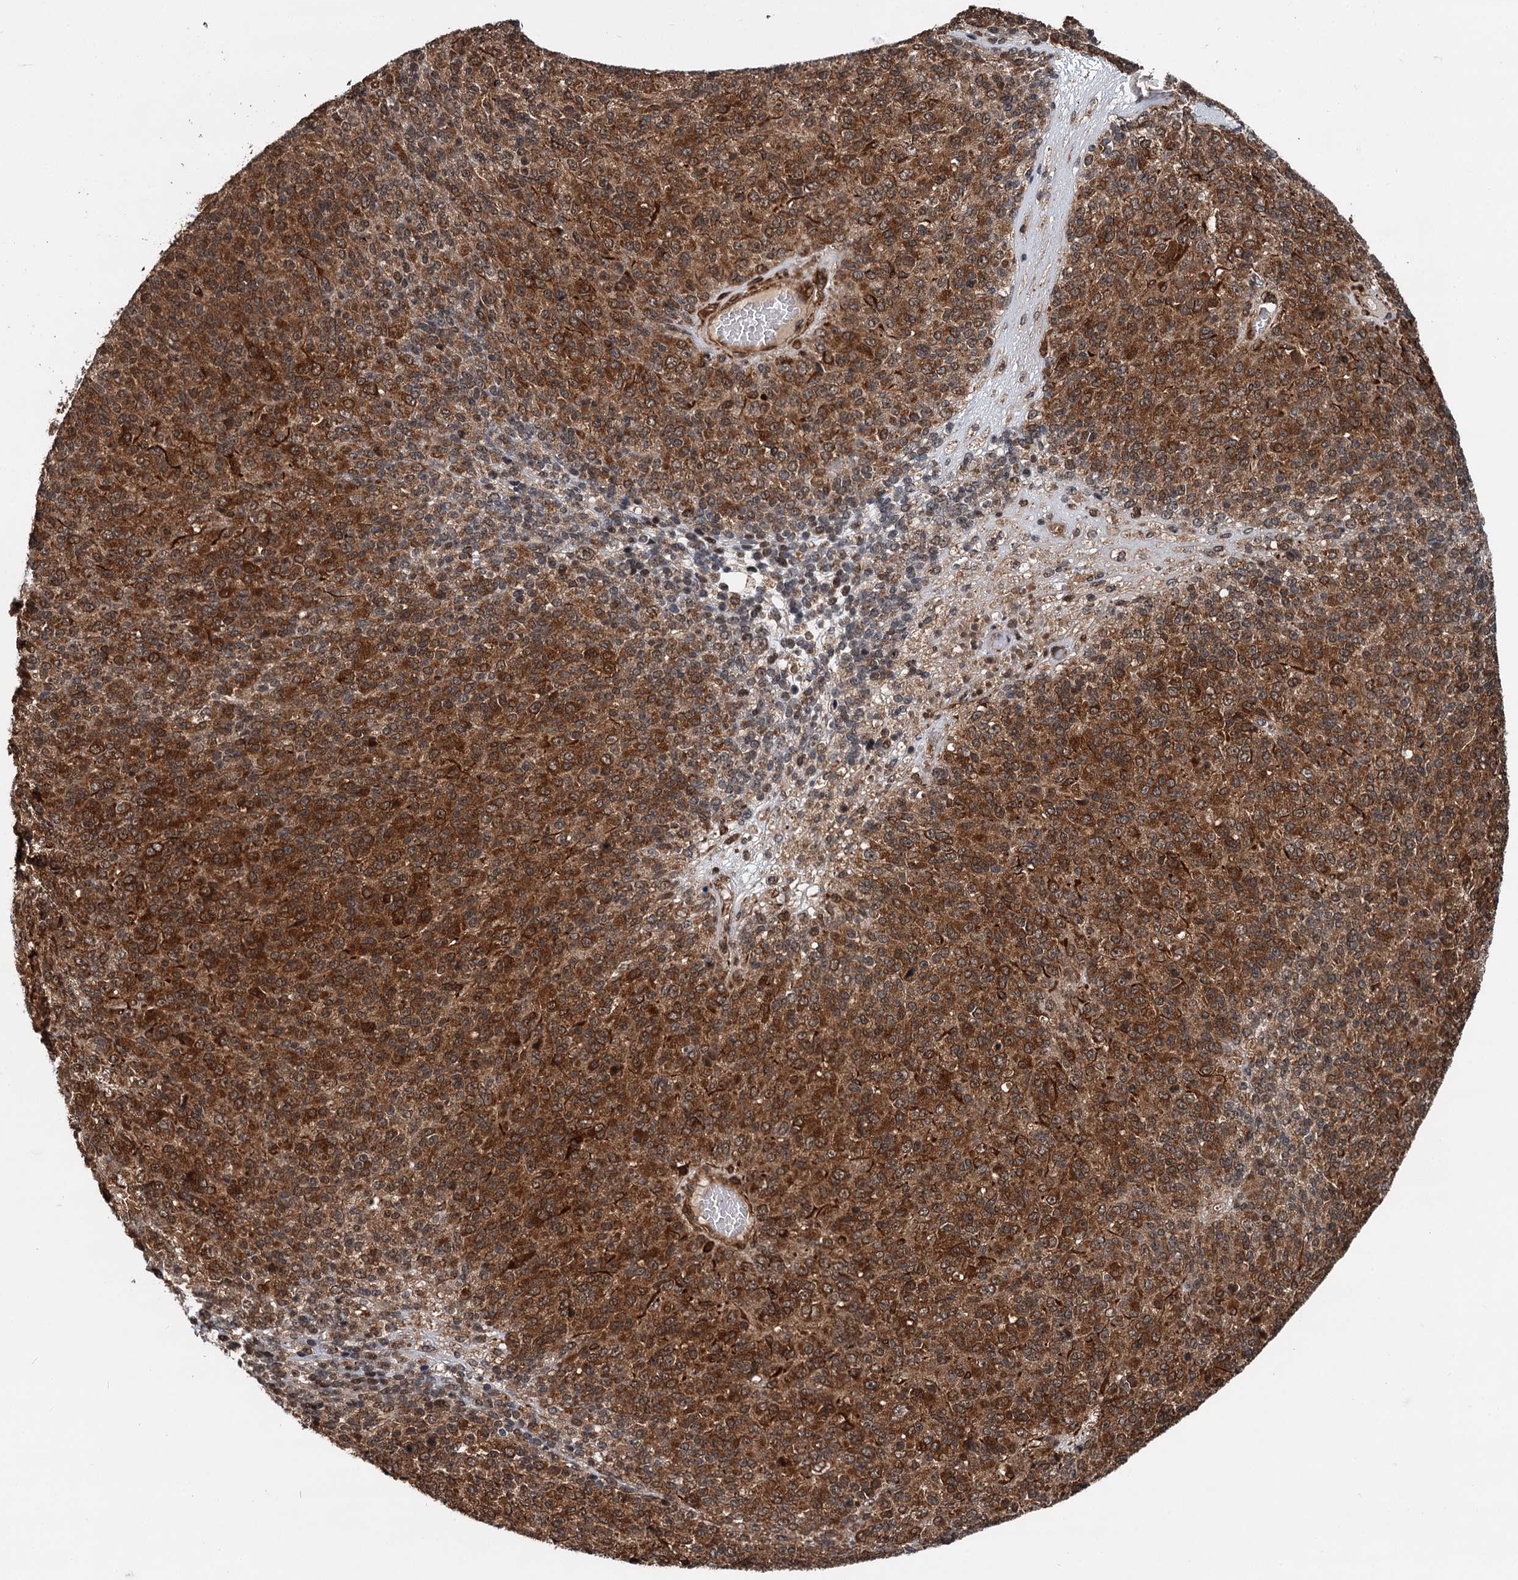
{"staining": {"intensity": "strong", "quantity": ">75%", "location": "cytoplasmic/membranous"}, "tissue": "melanoma", "cell_type": "Tumor cells", "image_type": "cancer", "snomed": [{"axis": "morphology", "description": "Malignant melanoma, Metastatic site"}, {"axis": "topography", "description": "Brain"}], "caption": "The photomicrograph demonstrates staining of malignant melanoma (metastatic site), revealing strong cytoplasmic/membranous protein positivity (brown color) within tumor cells. The staining was performed using DAB to visualize the protein expression in brown, while the nuclei were stained in blue with hematoxylin (Magnification: 20x).", "gene": "STUB1", "patient": {"sex": "female", "age": 56}}